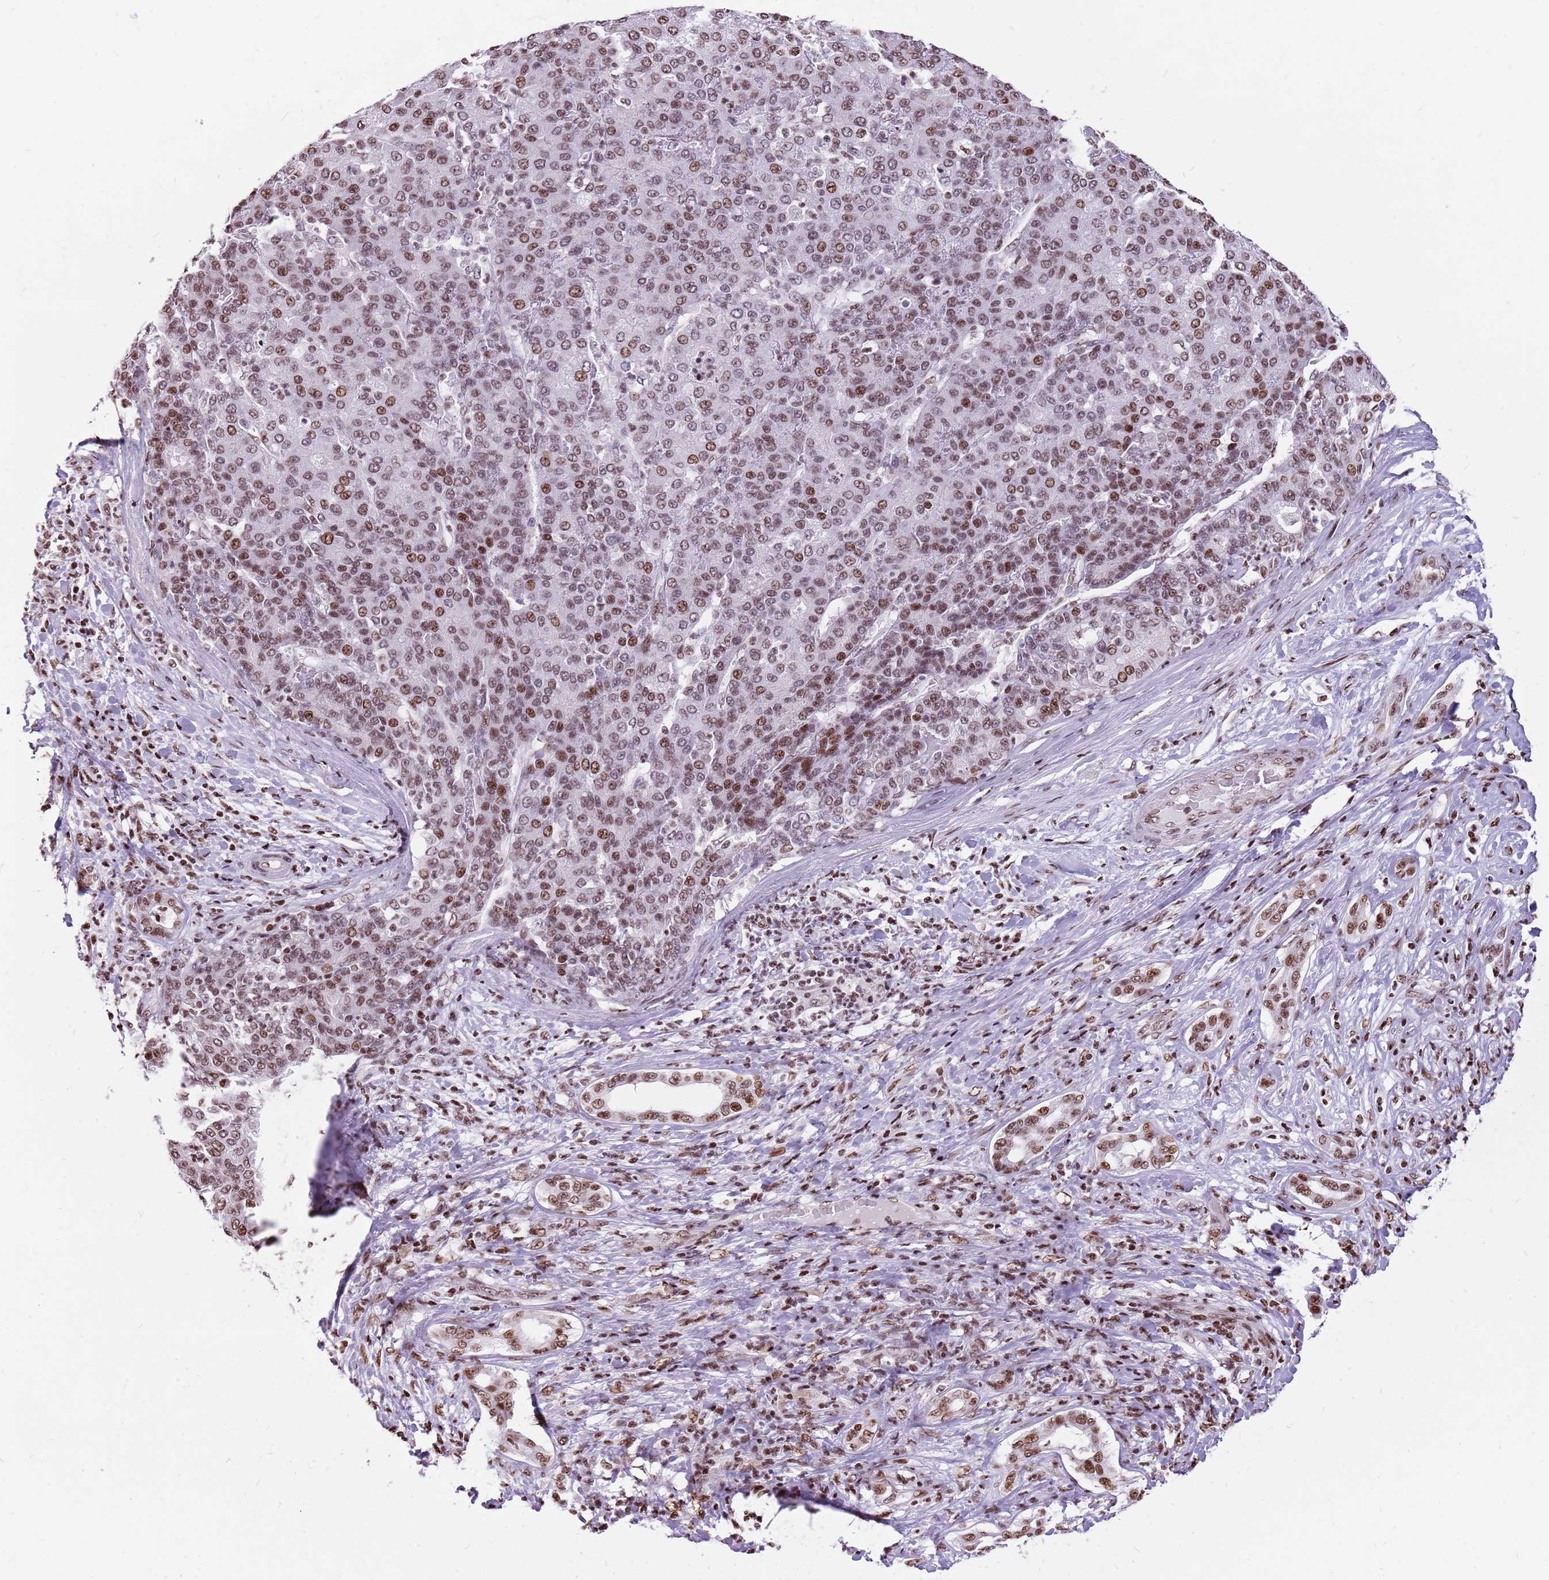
{"staining": {"intensity": "moderate", "quantity": ">75%", "location": "nuclear"}, "tissue": "liver cancer", "cell_type": "Tumor cells", "image_type": "cancer", "snomed": [{"axis": "morphology", "description": "Carcinoma, Hepatocellular, NOS"}, {"axis": "topography", "description": "Liver"}], "caption": "Immunohistochemistry (IHC) (DAB) staining of human hepatocellular carcinoma (liver) displays moderate nuclear protein expression in approximately >75% of tumor cells.", "gene": "WASHC4", "patient": {"sex": "male", "age": 65}}